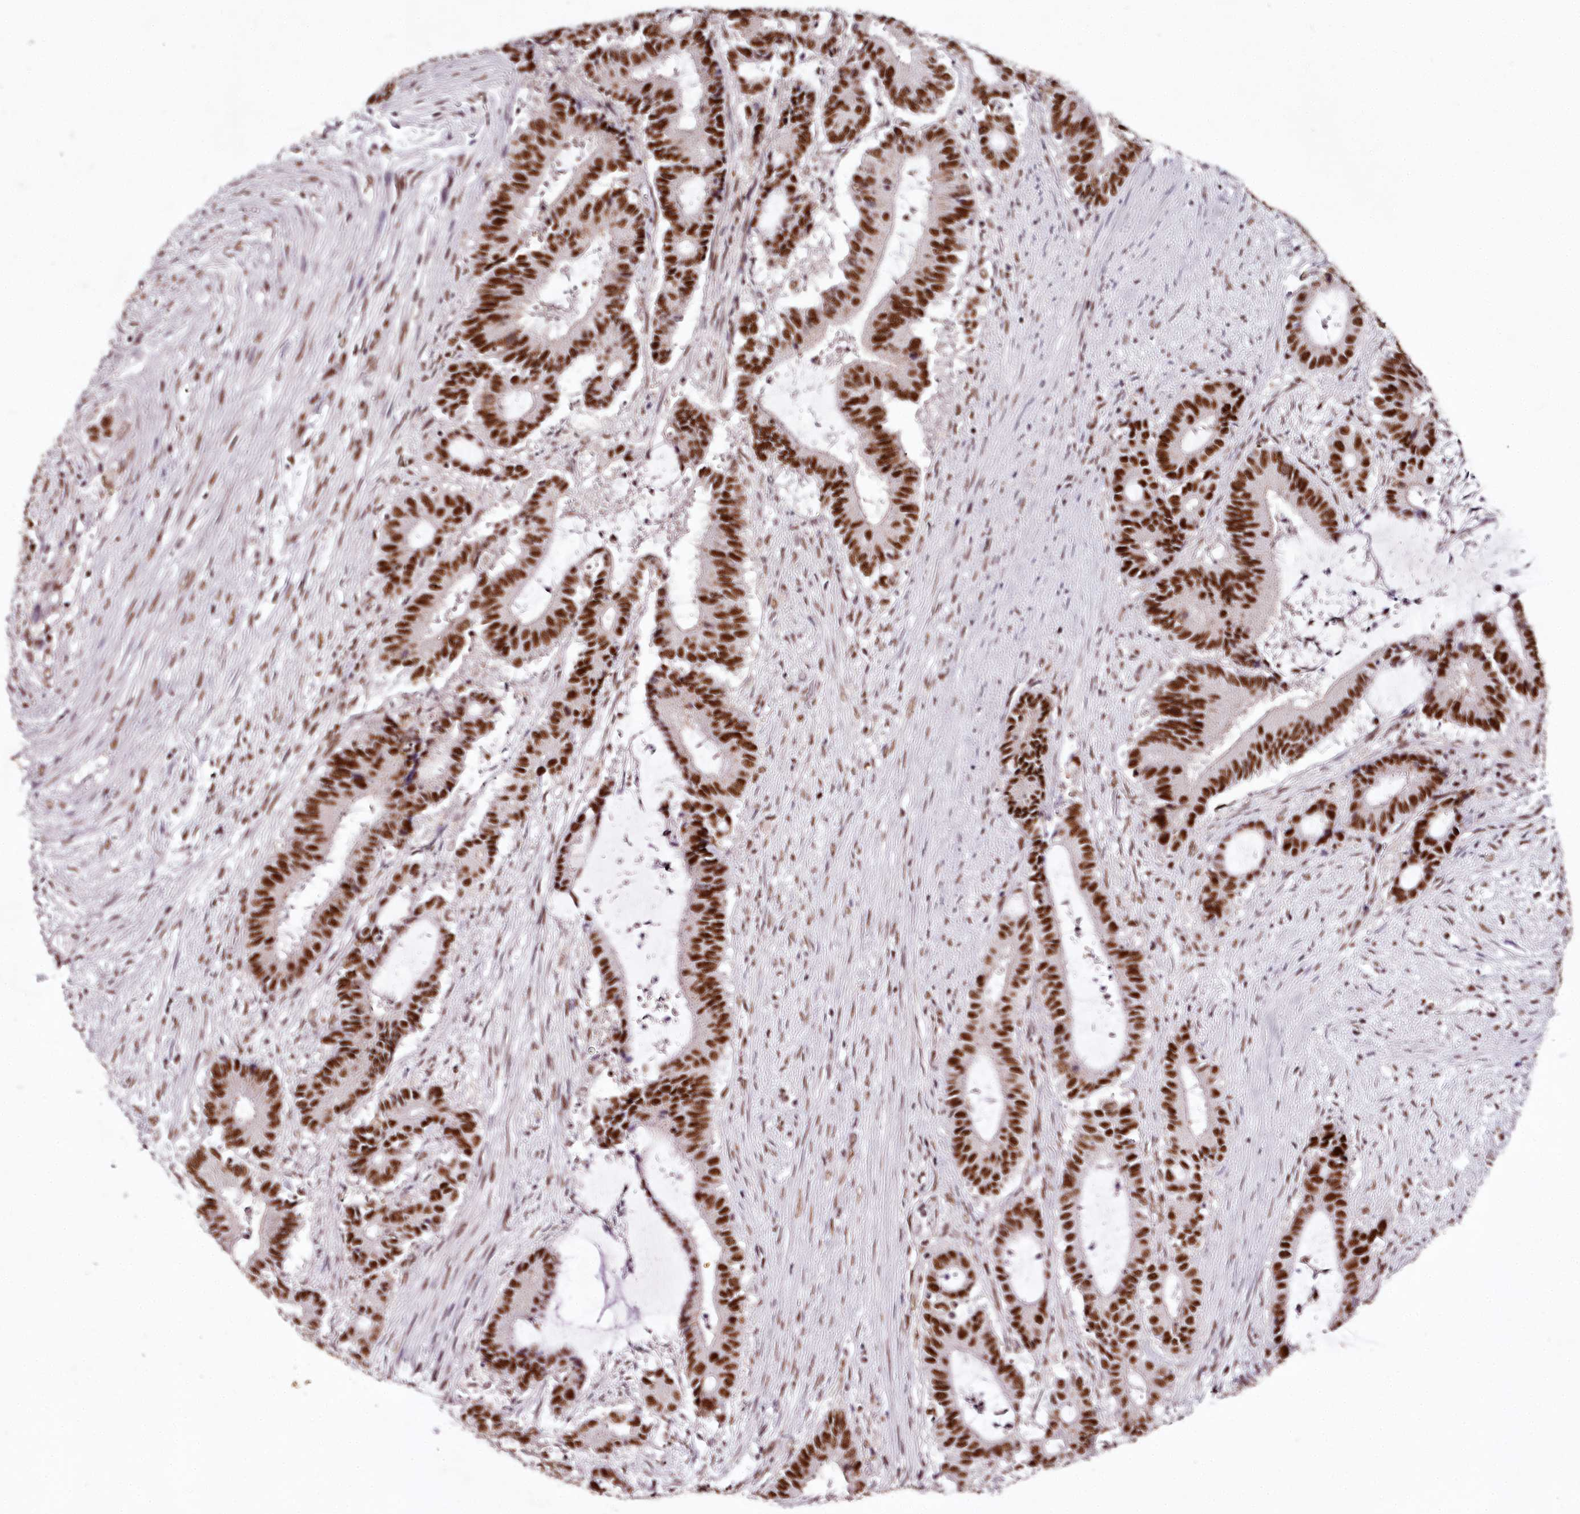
{"staining": {"intensity": "strong", "quantity": ">75%", "location": "nuclear"}, "tissue": "liver cancer", "cell_type": "Tumor cells", "image_type": "cancer", "snomed": [{"axis": "morphology", "description": "Normal tissue, NOS"}, {"axis": "morphology", "description": "Cholangiocarcinoma"}, {"axis": "topography", "description": "Liver"}, {"axis": "topography", "description": "Peripheral nerve tissue"}], "caption": "This histopathology image shows immunohistochemistry (IHC) staining of cholangiocarcinoma (liver), with high strong nuclear expression in approximately >75% of tumor cells.", "gene": "PSPC1", "patient": {"sex": "female", "age": 73}}